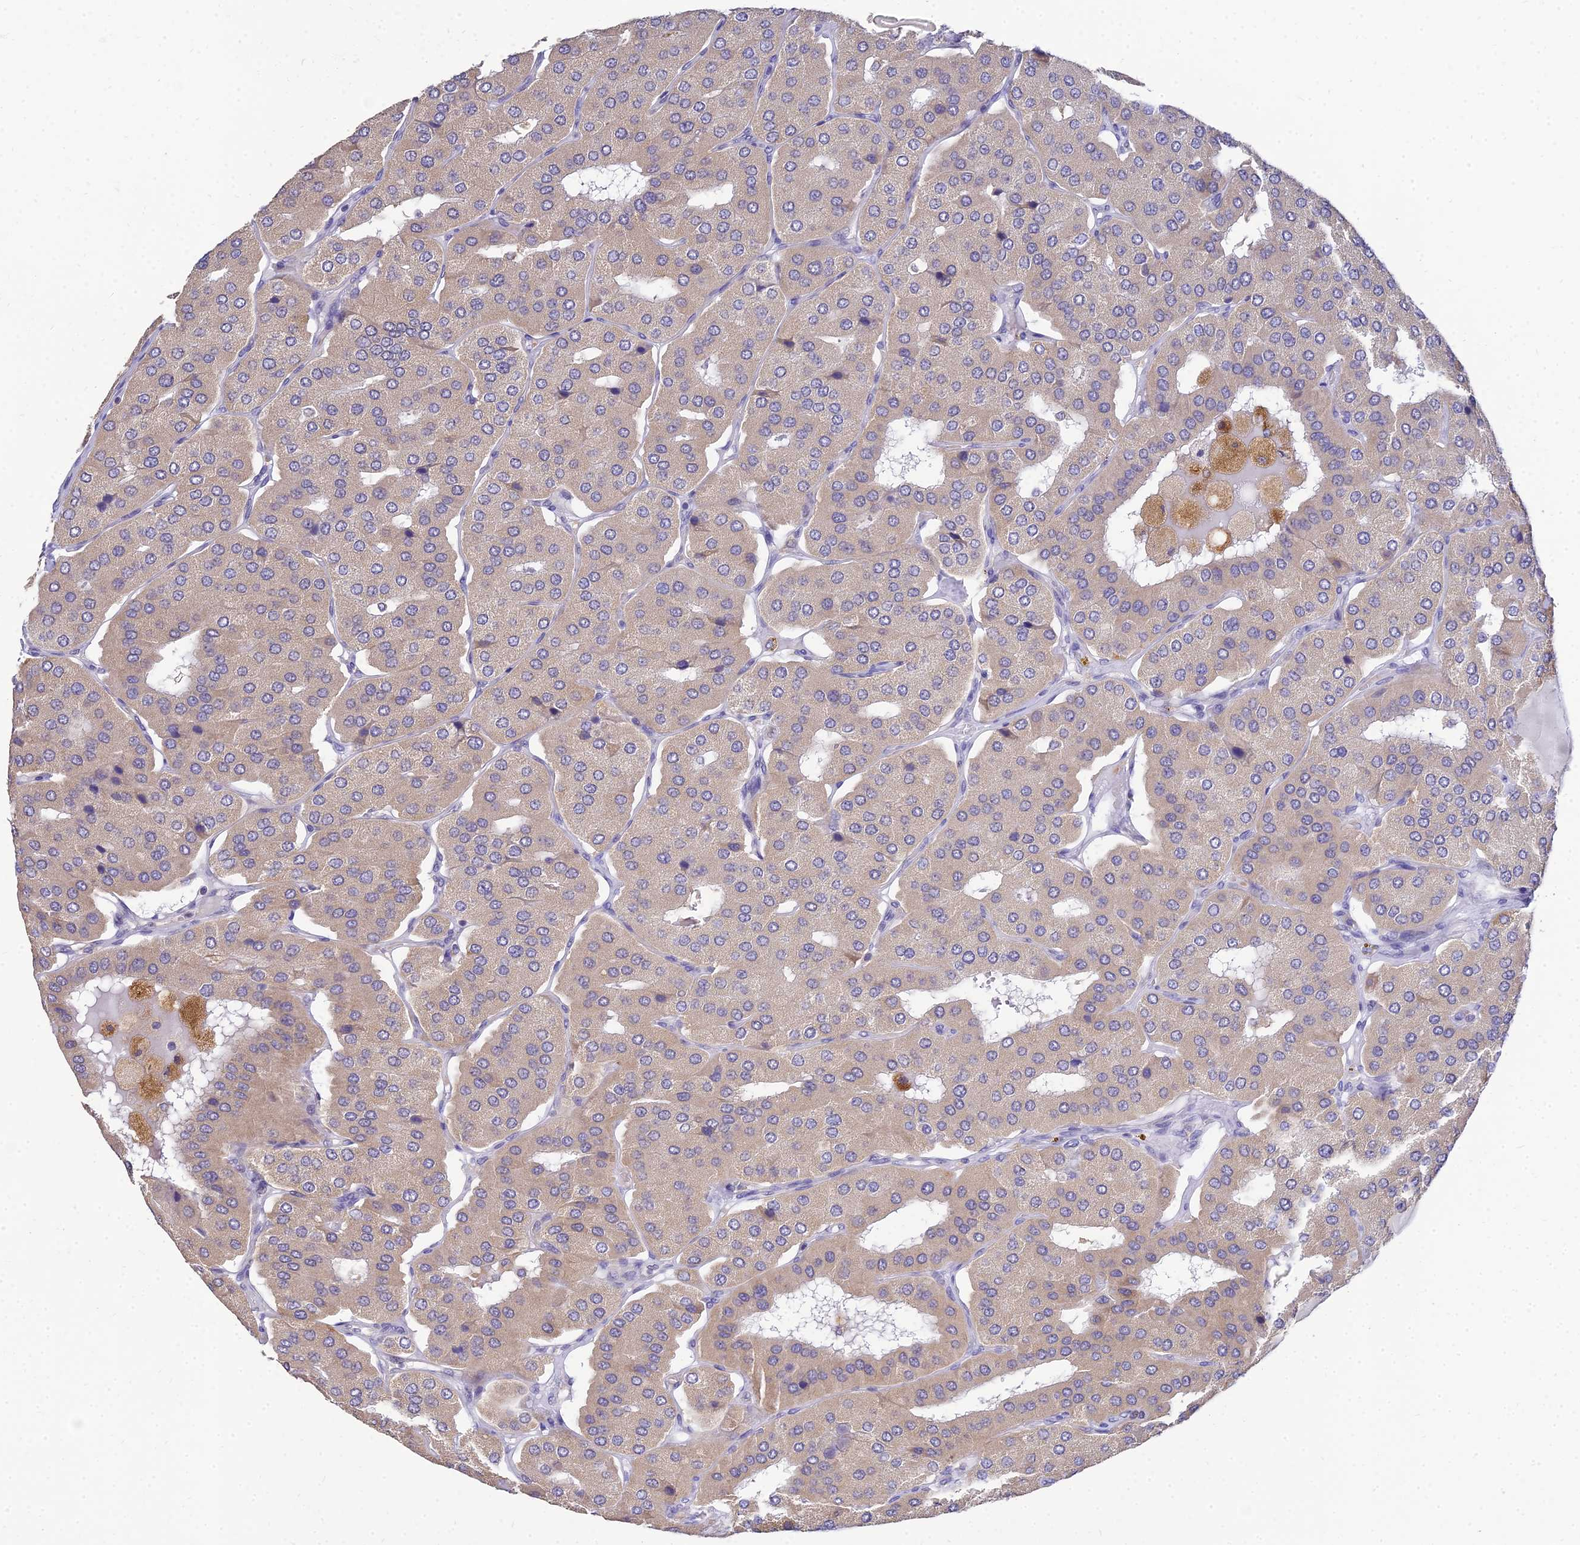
{"staining": {"intensity": "weak", "quantity": ">75%", "location": "cytoplasmic/membranous"}, "tissue": "parathyroid gland", "cell_type": "Glandular cells", "image_type": "normal", "snomed": [{"axis": "morphology", "description": "Normal tissue, NOS"}, {"axis": "morphology", "description": "Adenoma, NOS"}, {"axis": "topography", "description": "Parathyroid gland"}], "caption": "Immunohistochemical staining of unremarkable parathyroid gland exhibits weak cytoplasmic/membranous protein positivity in about >75% of glandular cells. The protein is shown in brown color, while the nuclei are stained blue.", "gene": "ARL8A", "patient": {"sex": "female", "age": 86}}